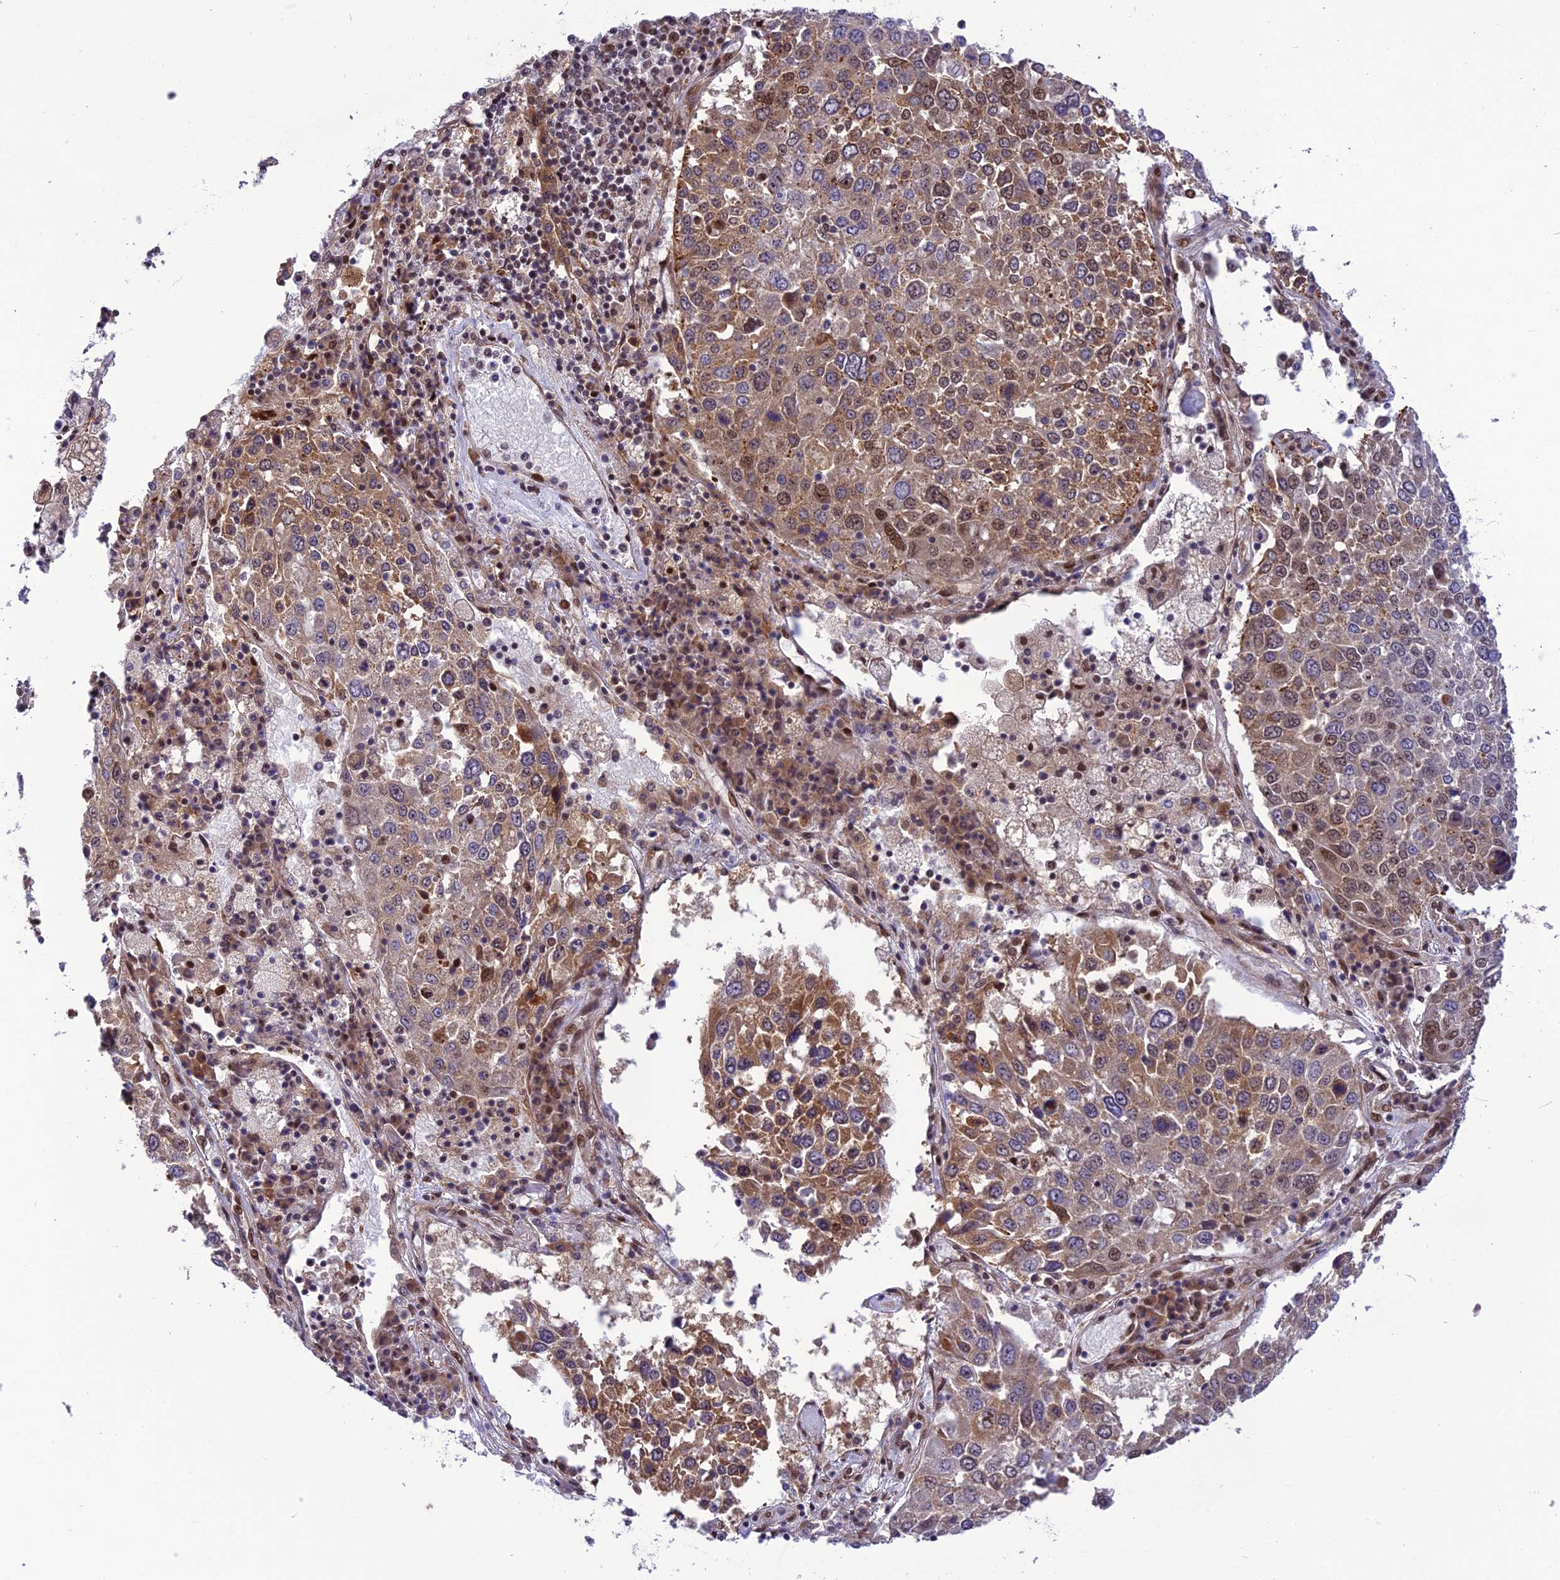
{"staining": {"intensity": "moderate", "quantity": "25%-75%", "location": "cytoplasmic/membranous,nuclear"}, "tissue": "lung cancer", "cell_type": "Tumor cells", "image_type": "cancer", "snomed": [{"axis": "morphology", "description": "Squamous cell carcinoma, NOS"}, {"axis": "topography", "description": "Lung"}], "caption": "Protein expression analysis of human squamous cell carcinoma (lung) reveals moderate cytoplasmic/membranous and nuclear expression in approximately 25%-75% of tumor cells.", "gene": "RTRAF", "patient": {"sex": "male", "age": 65}}